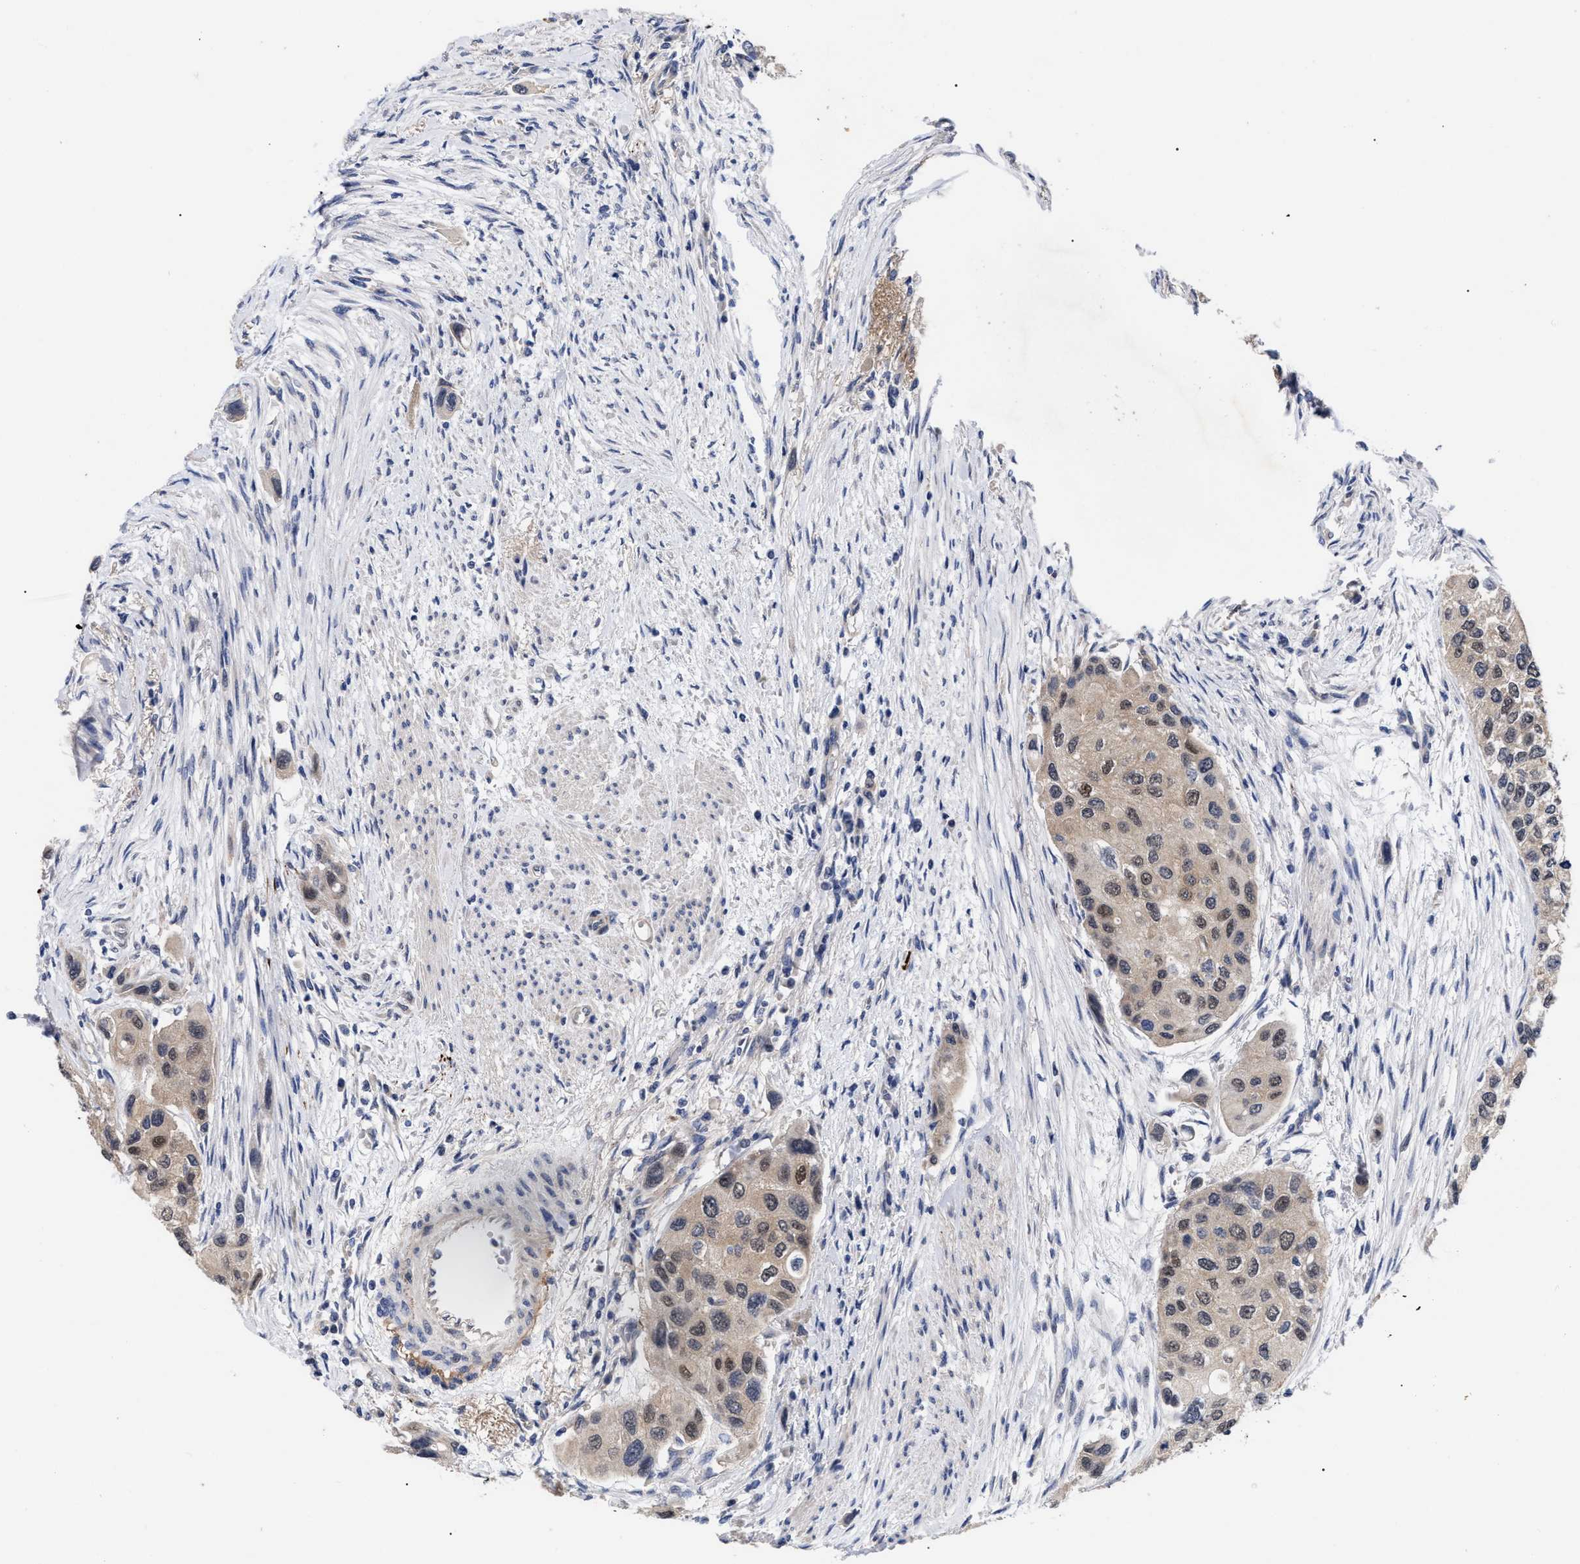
{"staining": {"intensity": "moderate", "quantity": ">75%", "location": "cytoplasmic/membranous,nuclear"}, "tissue": "urothelial cancer", "cell_type": "Tumor cells", "image_type": "cancer", "snomed": [{"axis": "morphology", "description": "Urothelial carcinoma, High grade"}, {"axis": "topography", "description": "Urinary bladder"}], "caption": "Urothelial cancer tissue reveals moderate cytoplasmic/membranous and nuclear positivity in about >75% of tumor cells", "gene": "CCN5", "patient": {"sex": "female", "age": 56}}